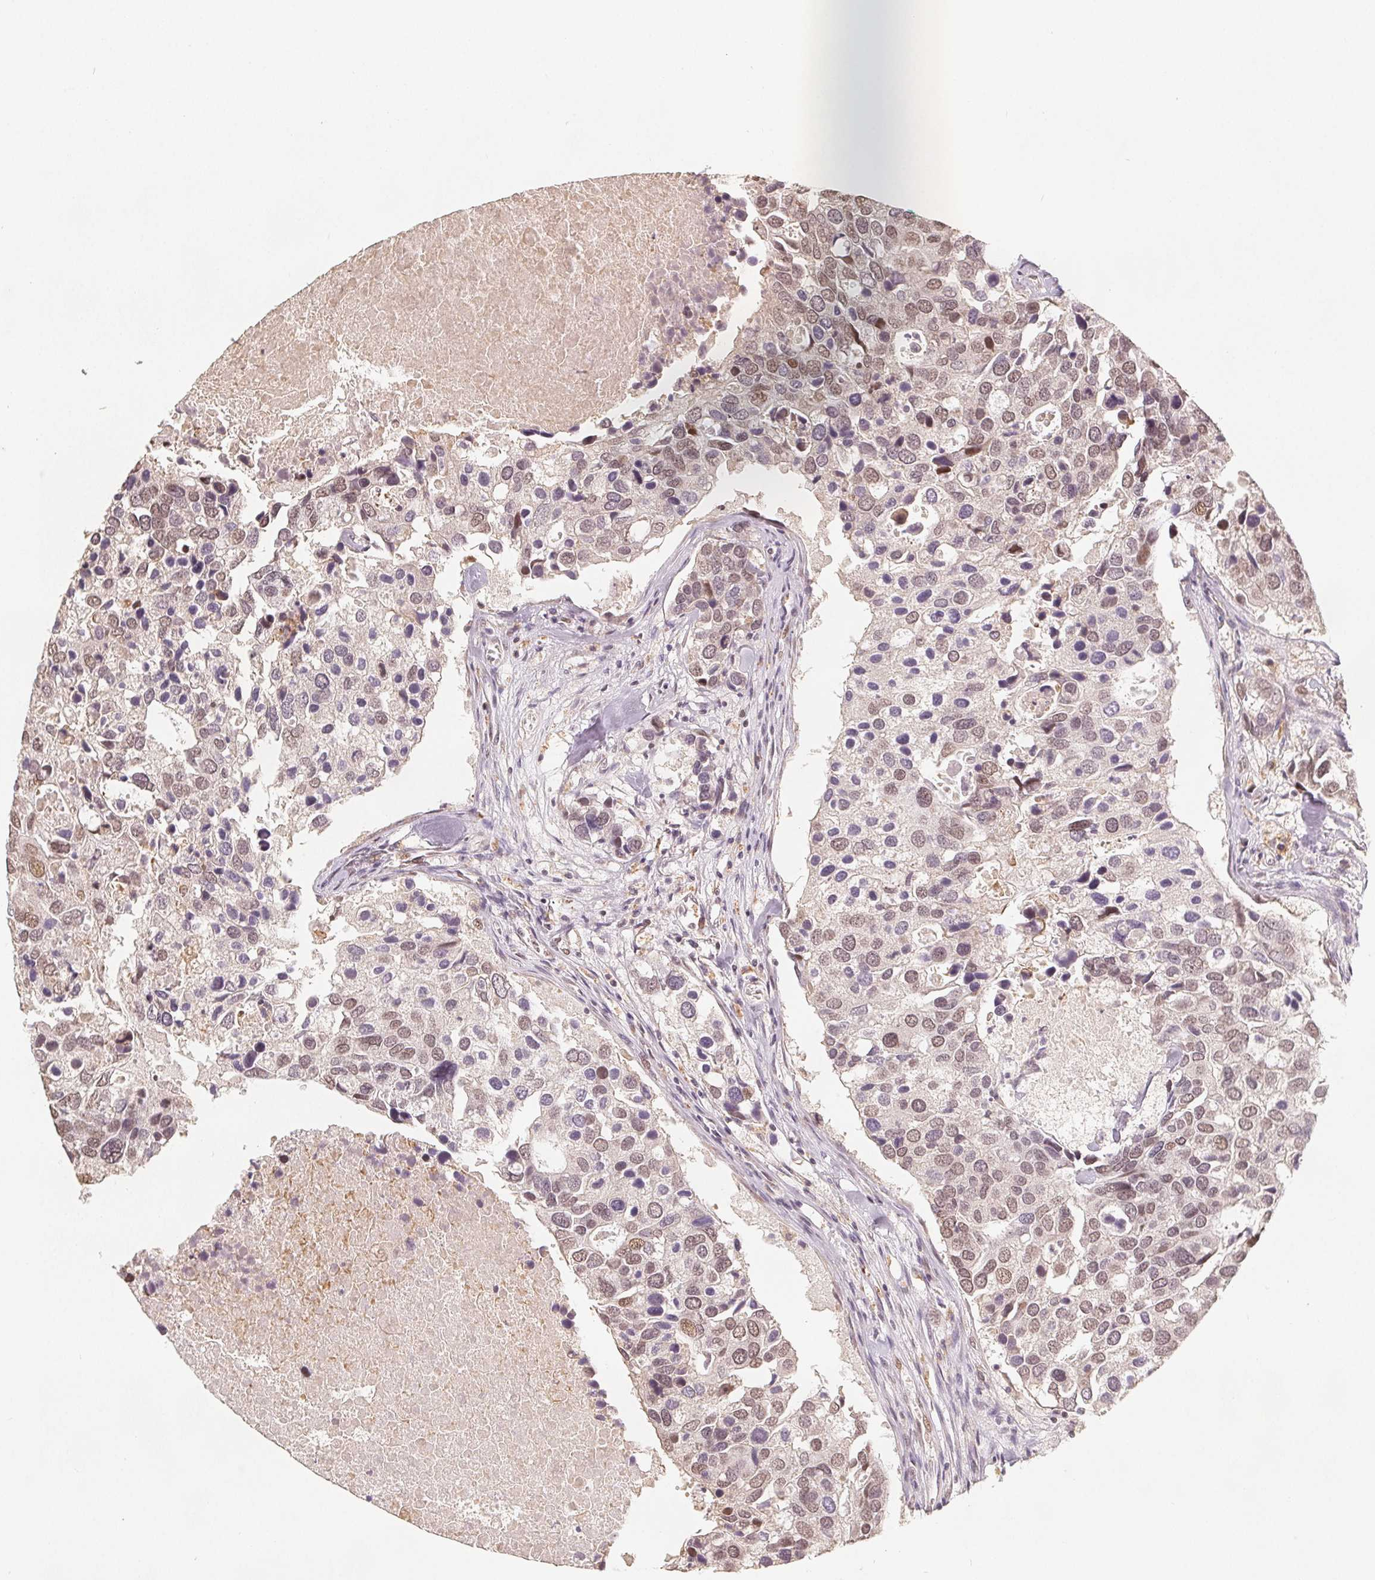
{"staining": {"intensity": "weak", "quantity": ">75%", "location": "nuclear"}, "tissue": "breast cancer", "cell_type": "Tumor cells", "image_type": "cancer", "snomed": [{"axis": "morphology", "description": "Duct carcinoma"}, {"axis": "topography", "description": "Breast"}], "caption": "Breast infiltrating ductal carcinoma stained with immunohistochemistry reveals weak nuclear expression in approximately >75% of tumor cells. Immunohistochemistry stains the protein of interest in brown and the nuclei are stained blue.", "gene": "CCDC138", "patient": {"sex": "female", "age": 83}}